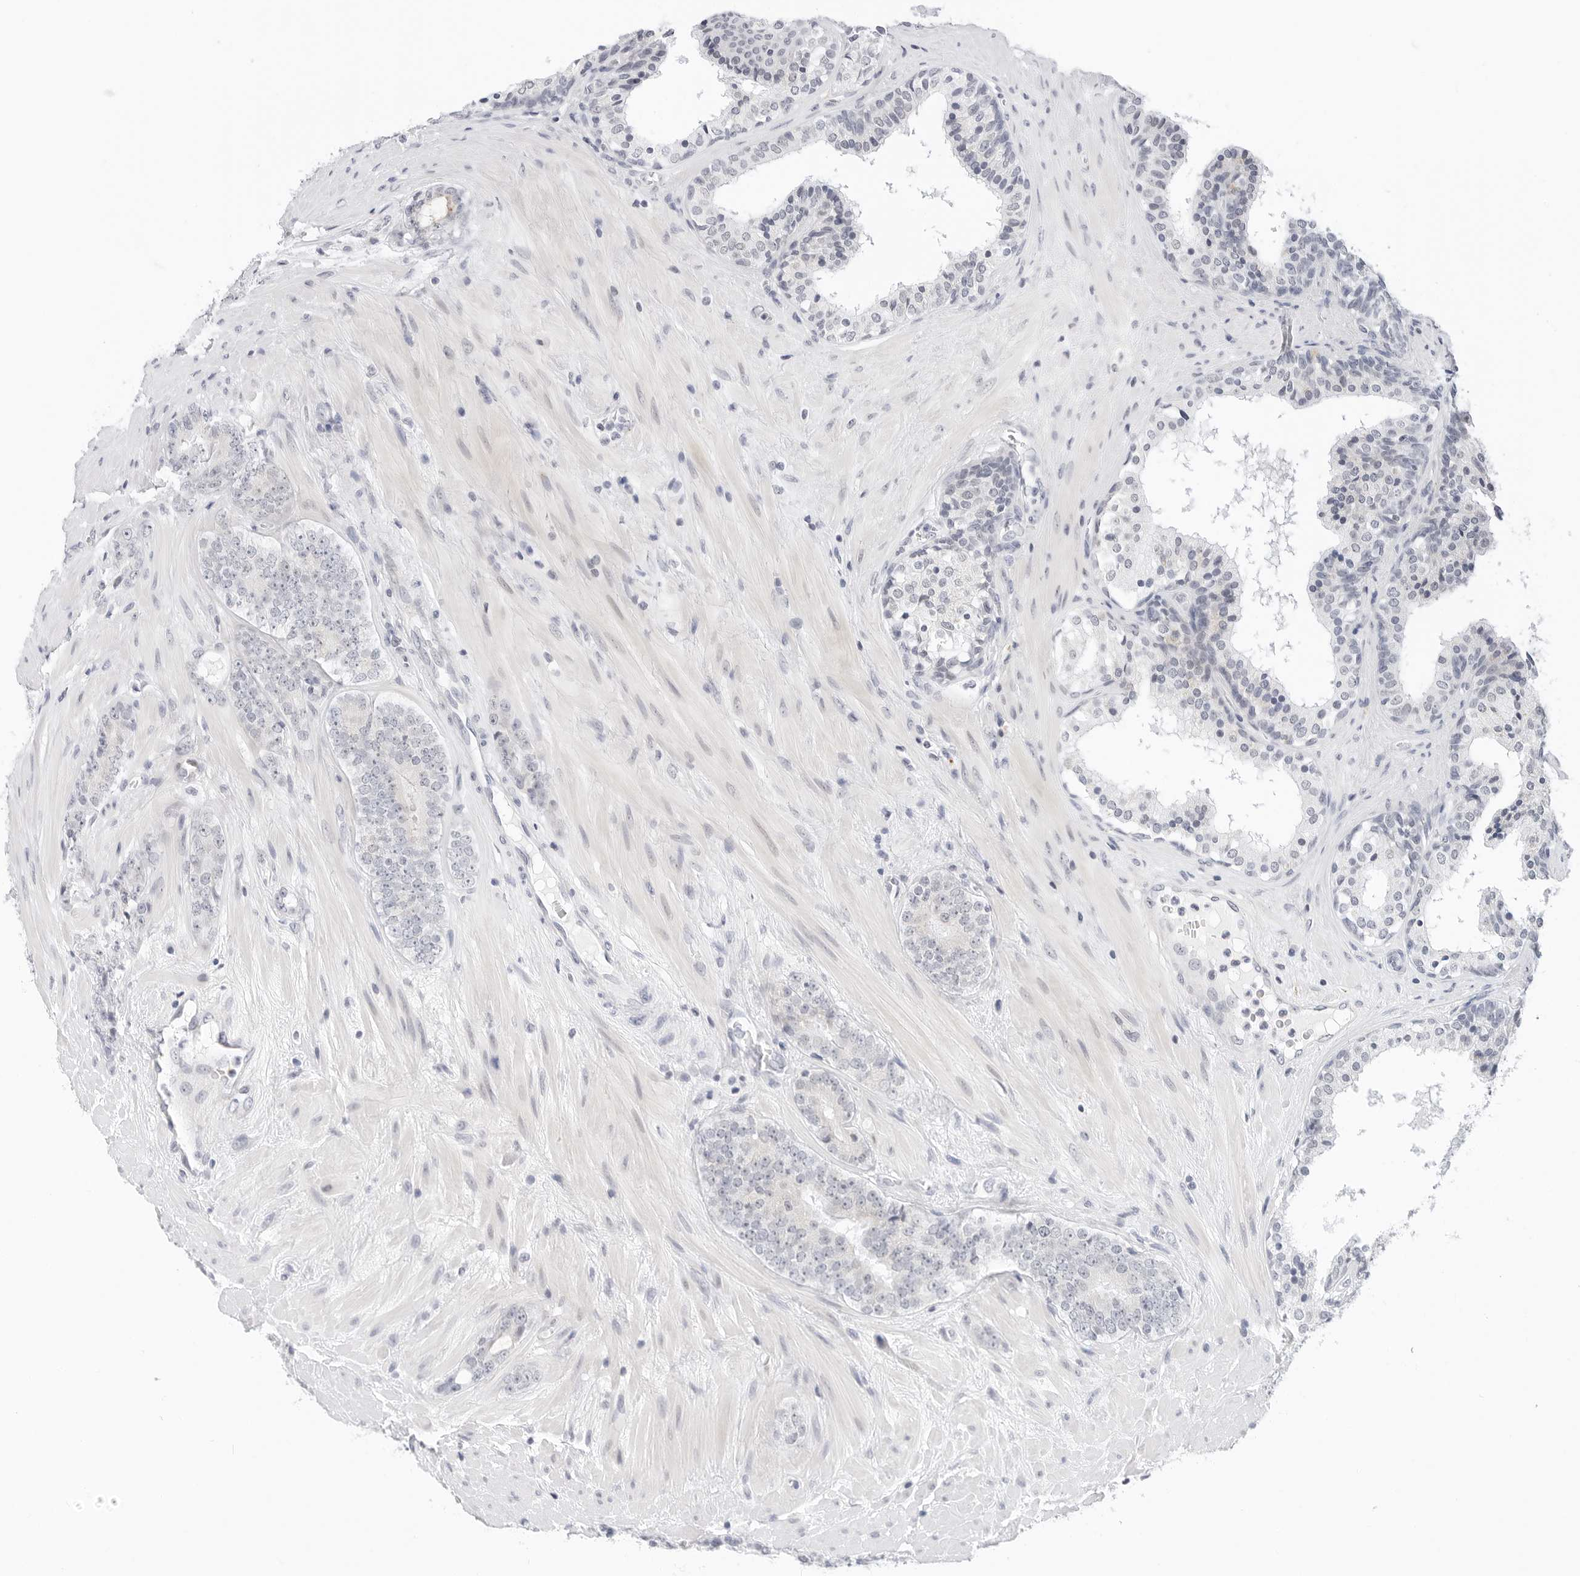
{"staining": {"intensity": "negative", "quantity": "none", "location": "none"}, "tissue": "prostate cancer", "cell_type": "Tumor cells", "image_type": "cancer", "snomed": [{"axis": "morphology", "description": "Adenocarcinoma, High grade"}, {"axis": "topography", "description": "Prostate"}], "caption": "Micrograph shows no significant protein expression in tumor cells of prostate cancer (high-grade adenocarcinoma).", "gene": "TSEN2", "patient": {"sex": "male", "age": 56}}